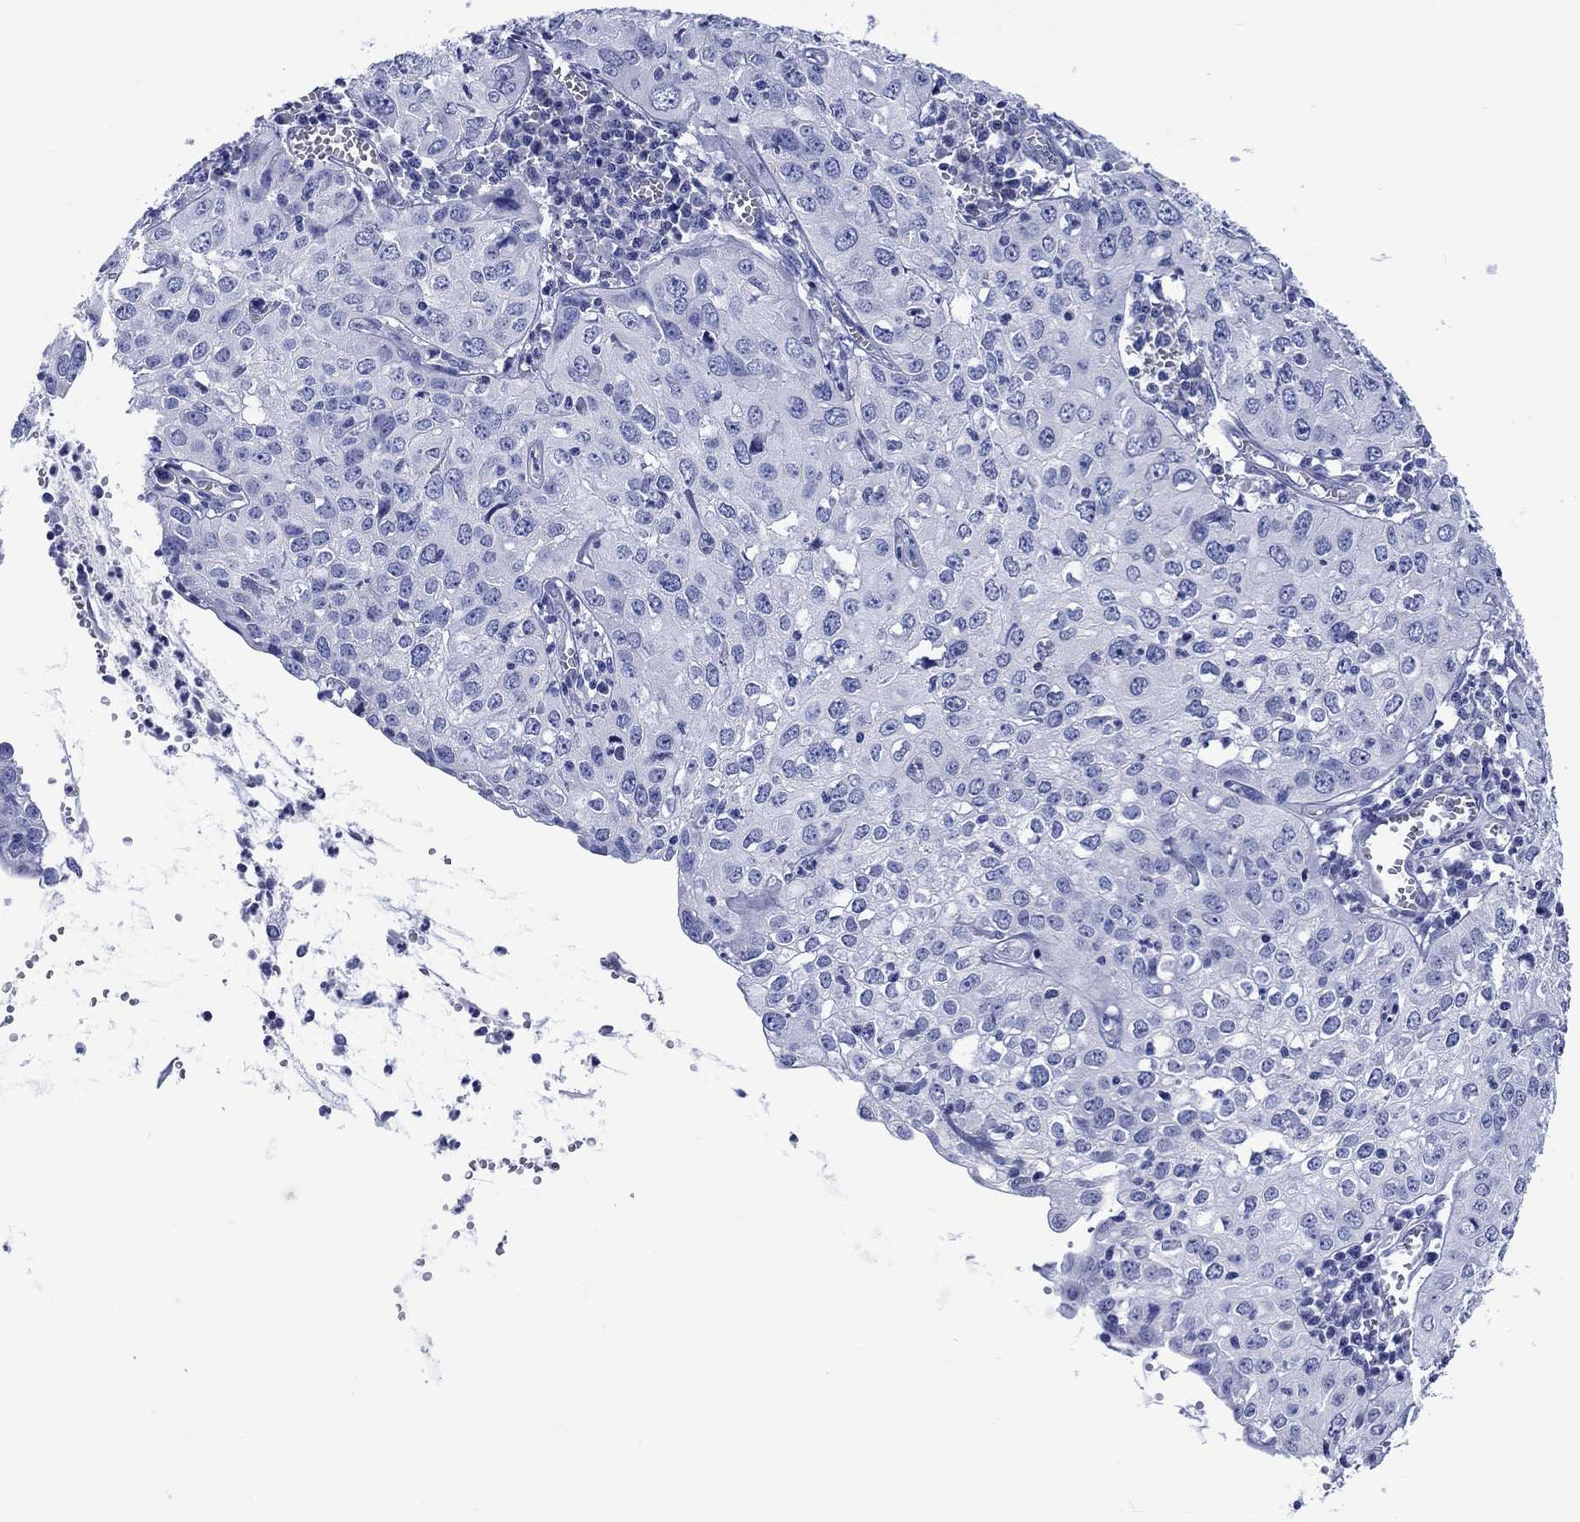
{"staining": {"intensity": "negative", "quantity": "none", "location": "none"}, "tissue": "cervical cancer", "cell_type": "Tumor cells", "image_type": "cancer", "snomed": [{"axis": "morphology", "description": "Squamous cell carcinoma, NOS"}, {"axis": "topography", "description": "Cervix"}], "caption": "A high-resolution micrograph shows immunohistochemistry (IHC) staining of cervical cancer, which reveals no significant staining in tumor cells.", "gene": "CACNG3", "patient": {"sex": "female", "age": 24}}